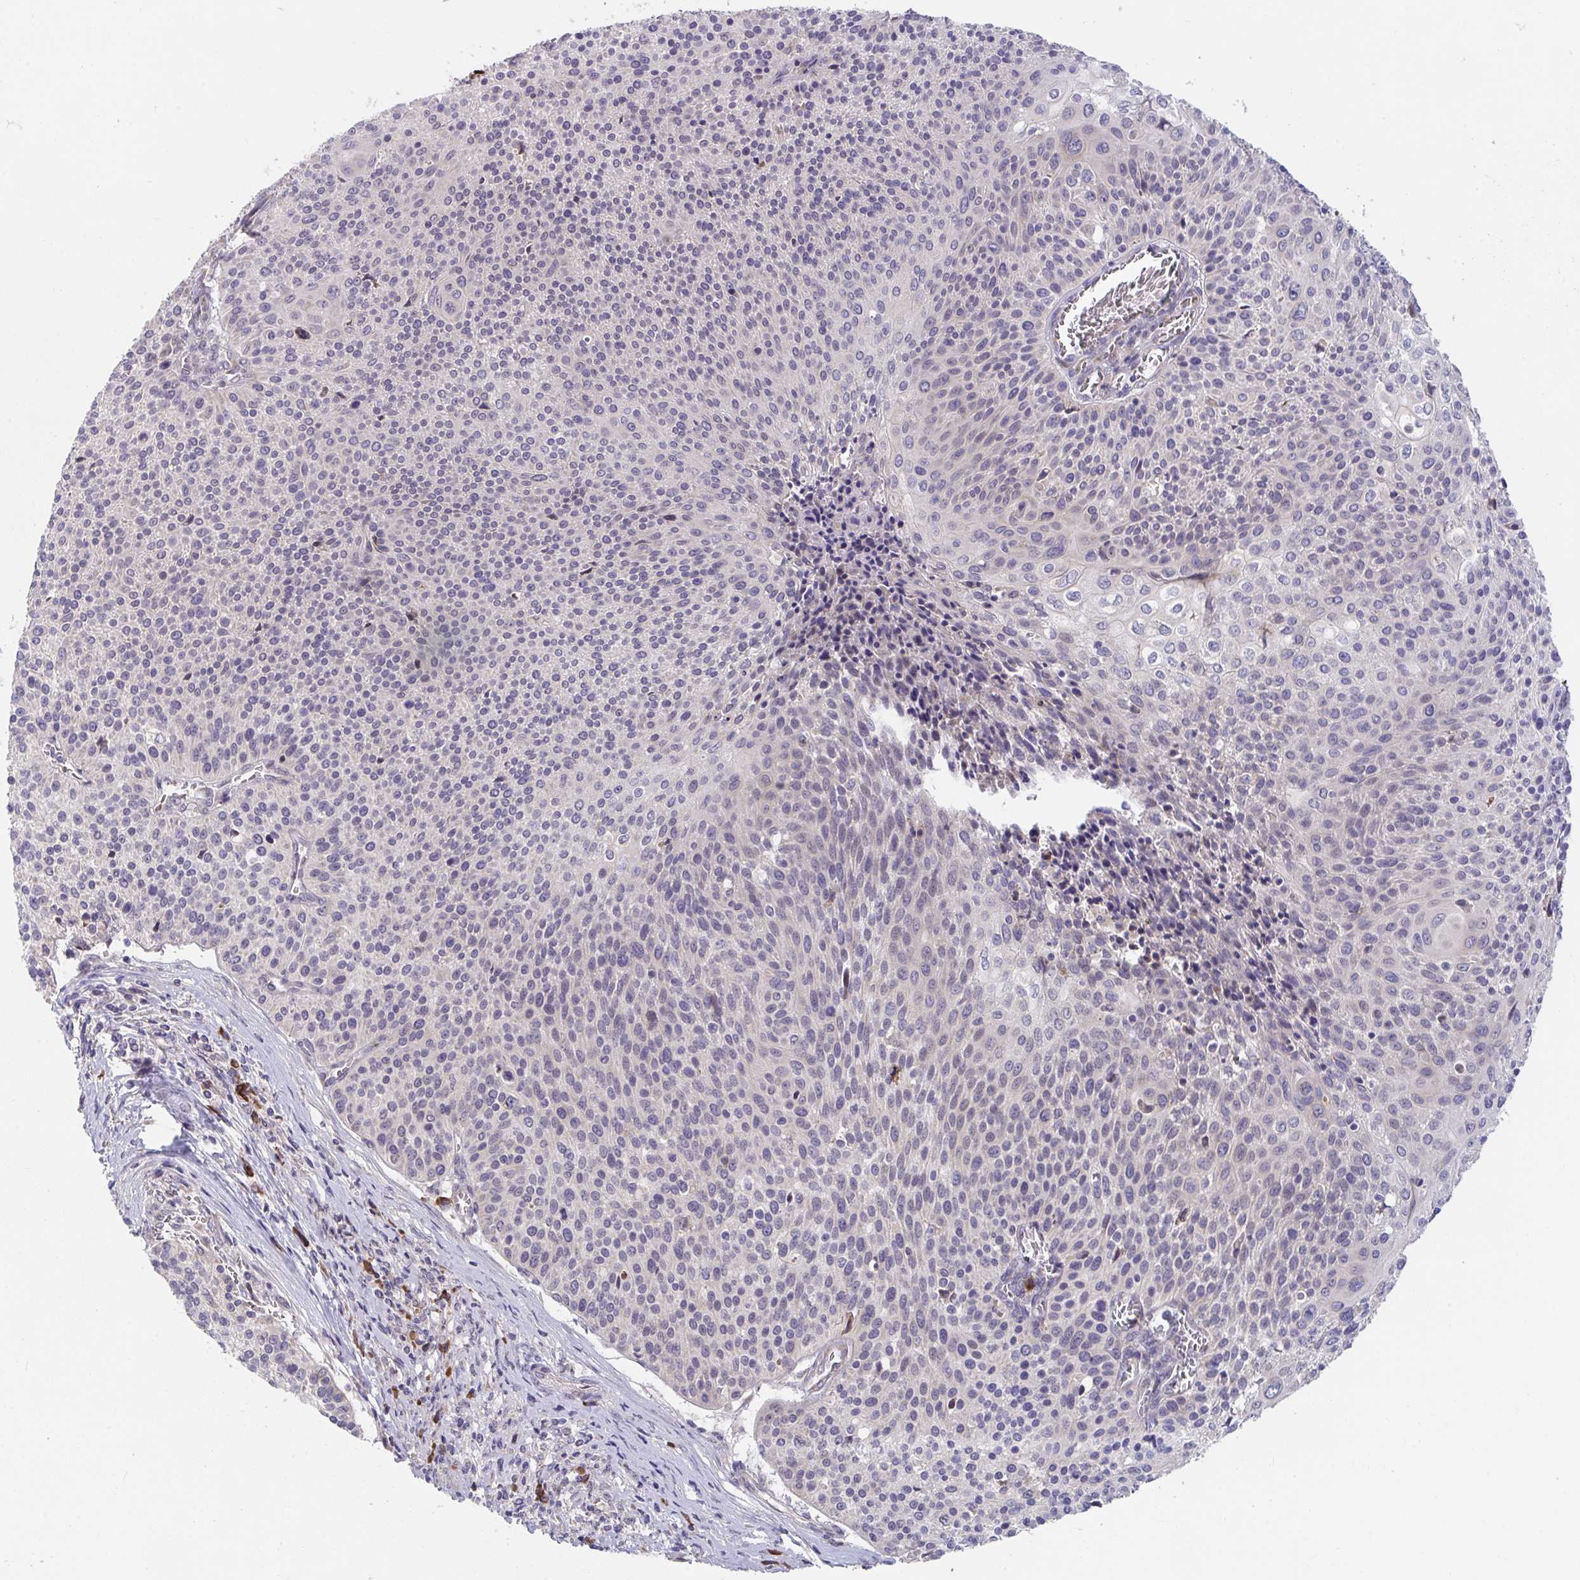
{"staining": {"intensity": "negative", "quantity": "none", "location": "none"}, "tissue": "cervical cancer", "cell_type": "Tumor cells", "image_type": "cancer", "snomed": [{"axis": "morphology", "description": "Squamous cell carcinoma, NOS"}, {"axis": "topography", "description": "Cervix"}], "caption": "Immunohistochemistry photomicrograph of human squamous cell carcinoma (cervical) stained for a protein (brown), which displays no expression in tumor cells.", "gene": "SUSD4", "patient": {"sex": "female", "age": 31}}